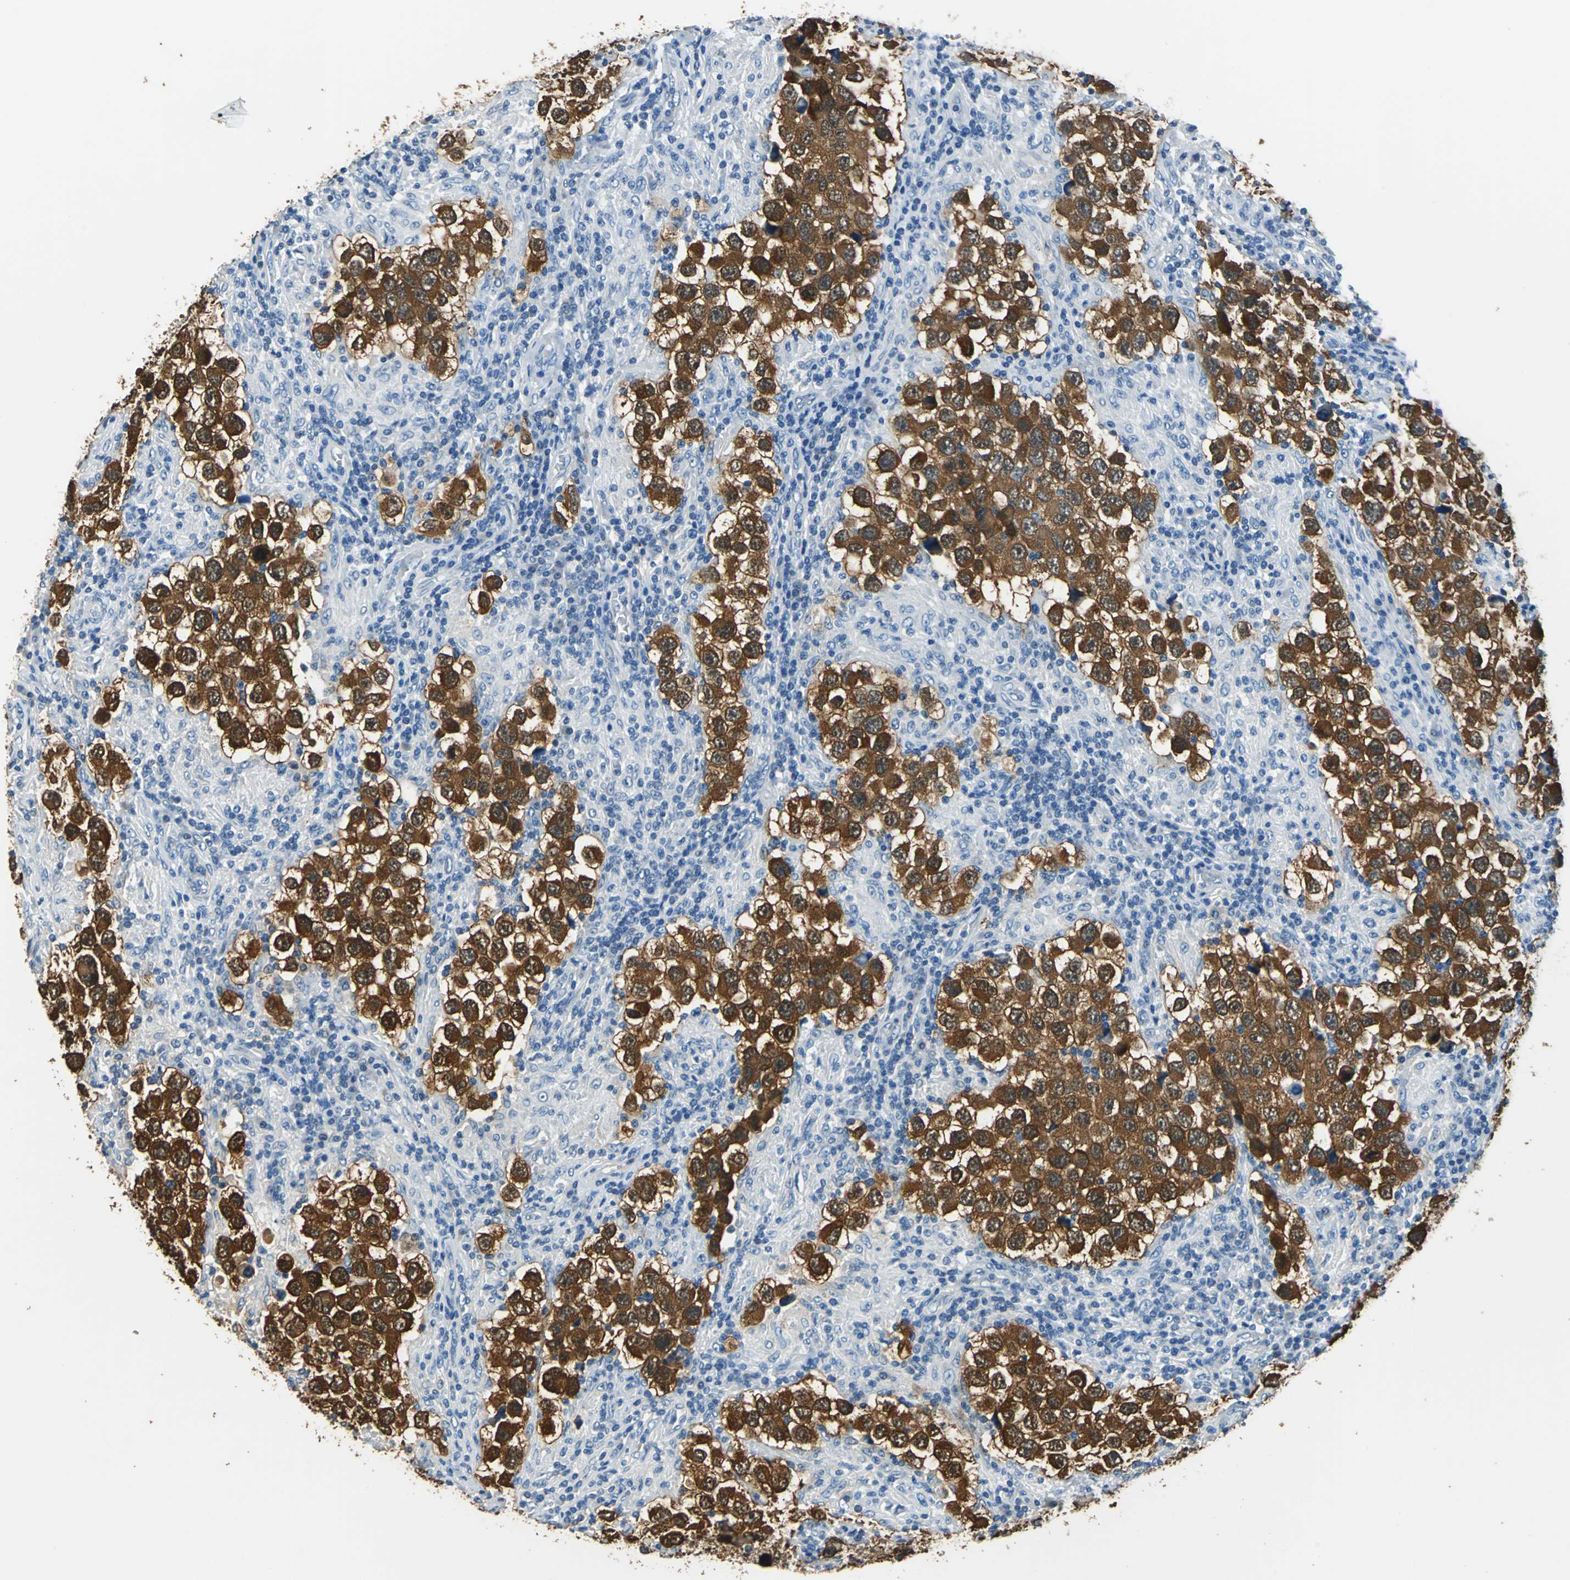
{"staining": {"intensity": "strong", "quantity": ">75%", "location": "cytoplasmic/membranous"}, "tissue": "testis cancer", "cell_type": "Tumor cells", "image_type": "cancer", "snomed": [{"axis": "morphology", "description": "Carcinoma, Embryonal, NOS"}, {"axis": "topography", "description": "Testis"}], "caption": "This photomicrograph demonstrates immunohistochemistry (IHC) staining of testis cancer (embryonal carcinoma), with high strong cytoplasmic/membranous expression in approximately >75% of tumor cells.", "gene": "FKBP4", "patient": {"sex": "male", "age": 21}}